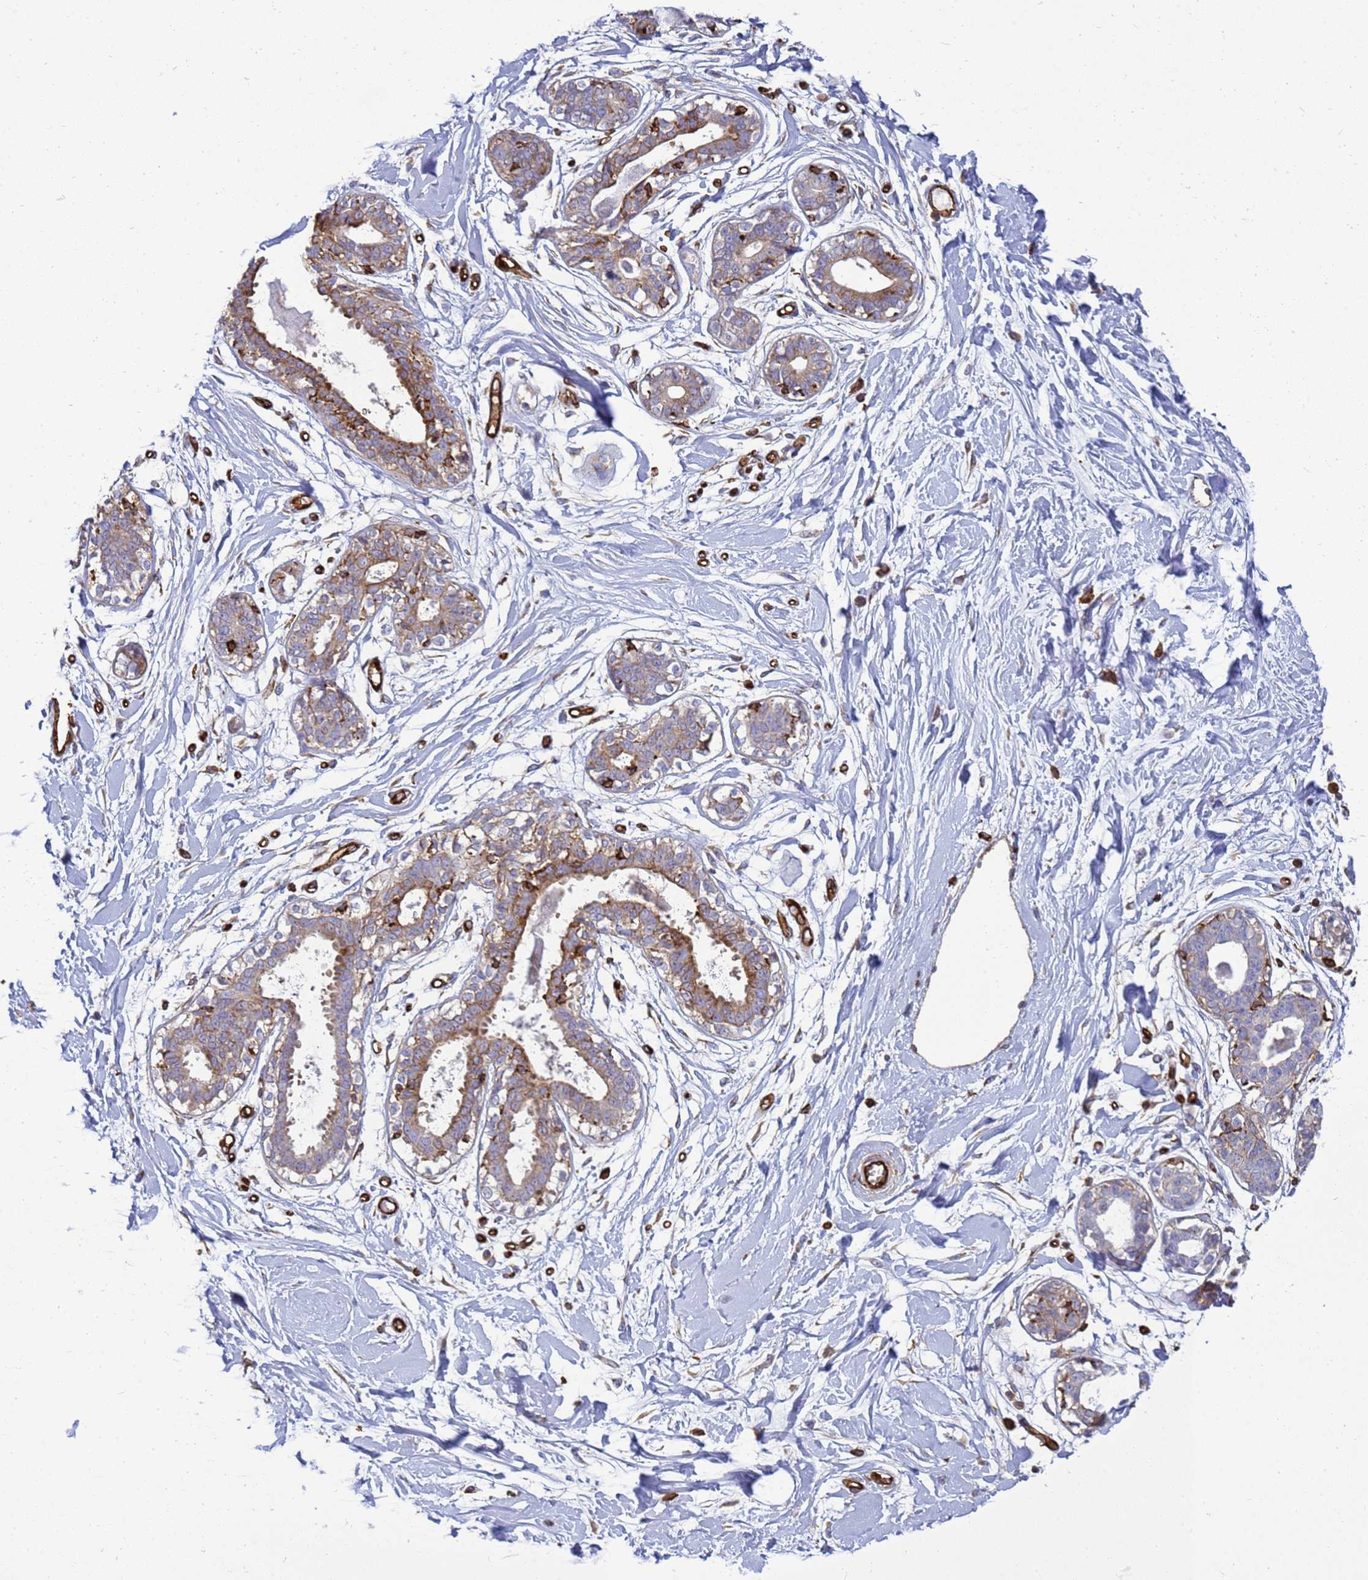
{"staining": {"intensity": "negative", "quantity": "none", "location": "none"}, "tissue": "breast", "cell_type": "Adipocytes", "image_type": "normal", "snomed": [{"axis": "morphology", "description": "Normal tissue, NOS"}, {"axis": "topography", "description": "Breast"}], "caption": "There is no significant expression in adipocytes of breast. Brightfield microscopy of IHC stained with DAB (brown) and hematoxylin (blue), captured at high magnification.", "gene": "ZBTB8OS", "patient": {"sex": "female", "age": 45}}